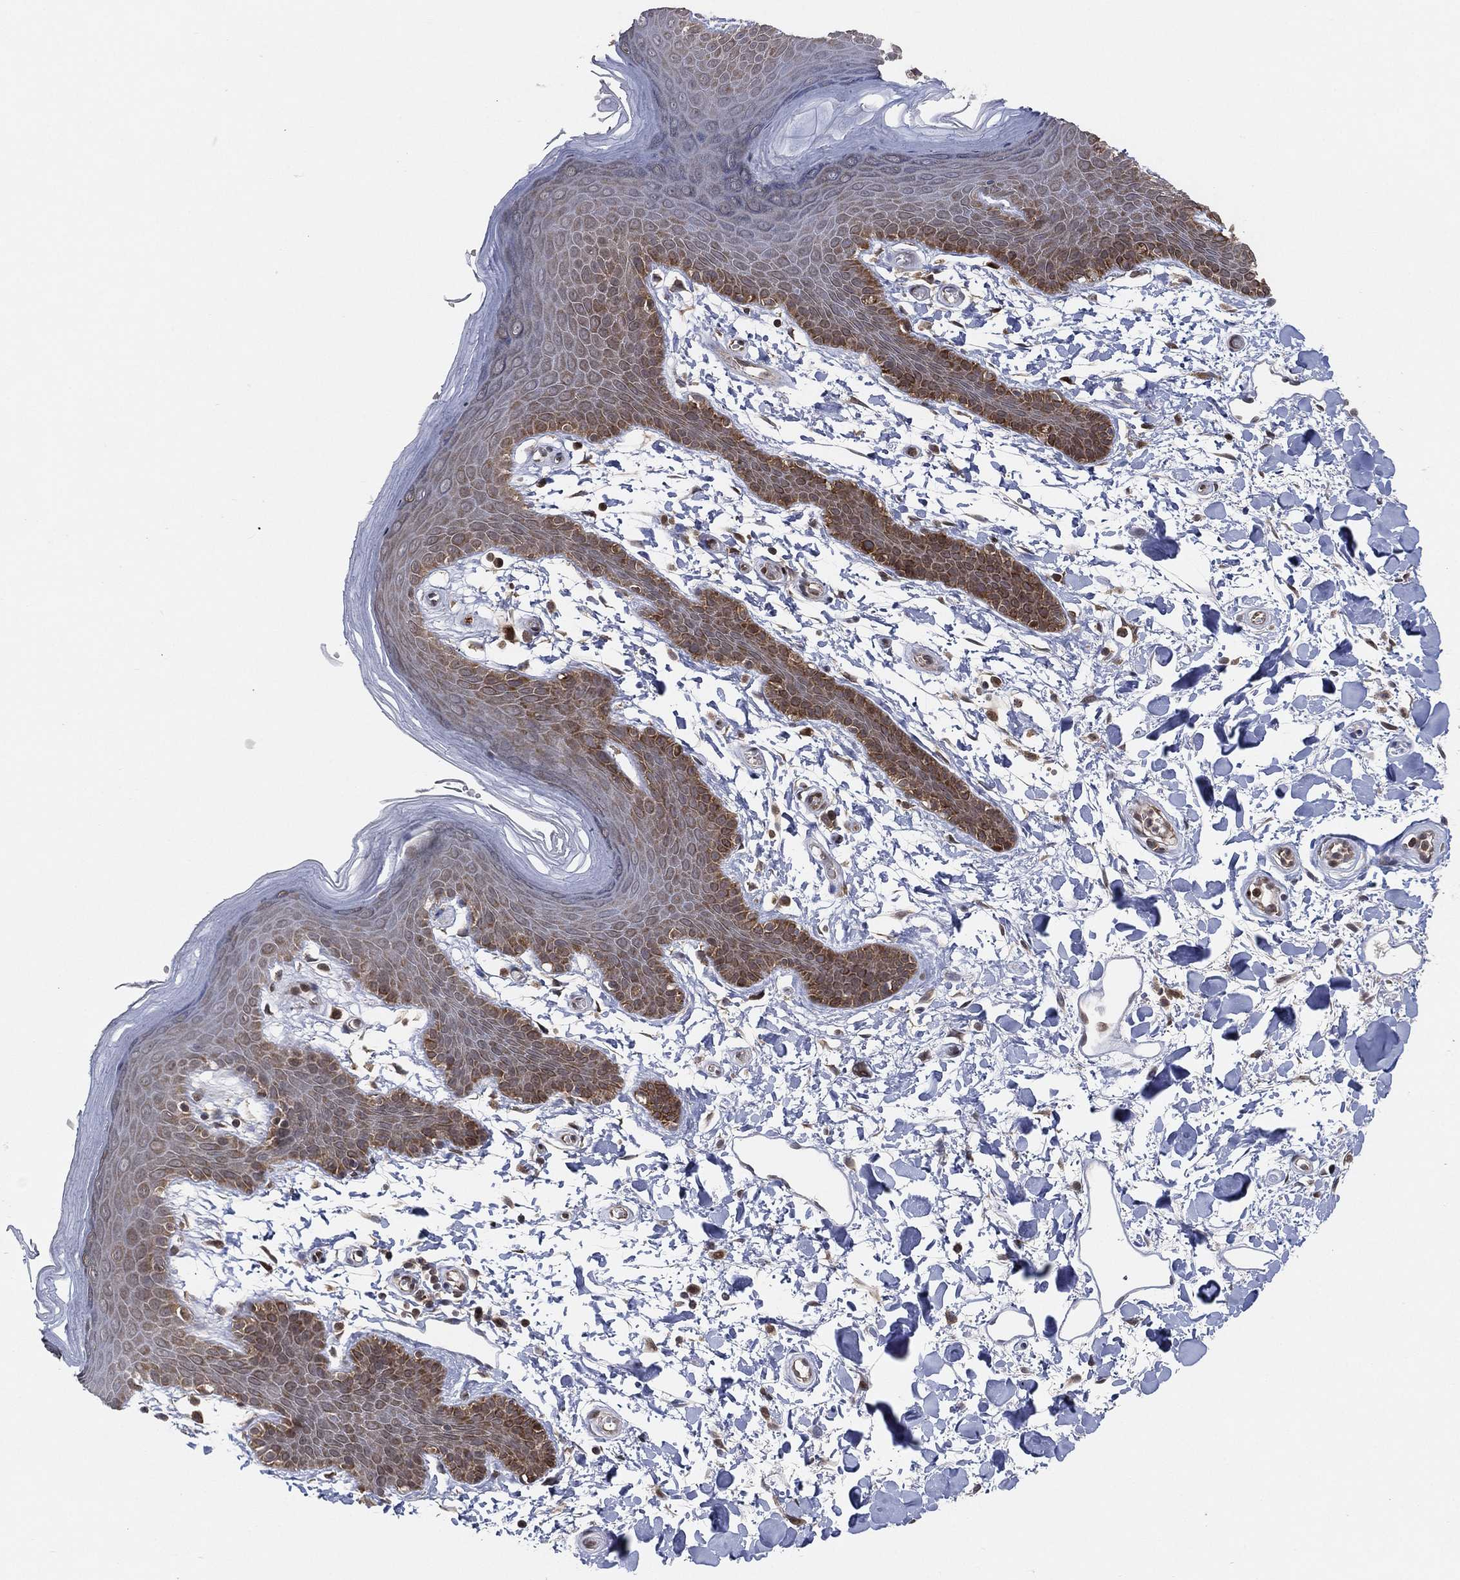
{"staining": {"intensity": "moderate", "quantity": ">75%", "location": "cytoplasmic/membranous"}, "tissue": "skin", "cell_type": "Epidermal cells", "image_type": "normal", "snomed": [{"axis": "morphology", "description": "Normal tissue, NOS"}, {"axis": "topography", "description": "Anal"}], "caption": "Protein staining demonstrates moderate cytoplasmic/membranous staining in approximately >75% of epidermal cells in unremarkable skin.", "gene": "TMTC4", "patient": {"sex": "male", "age": 53}}